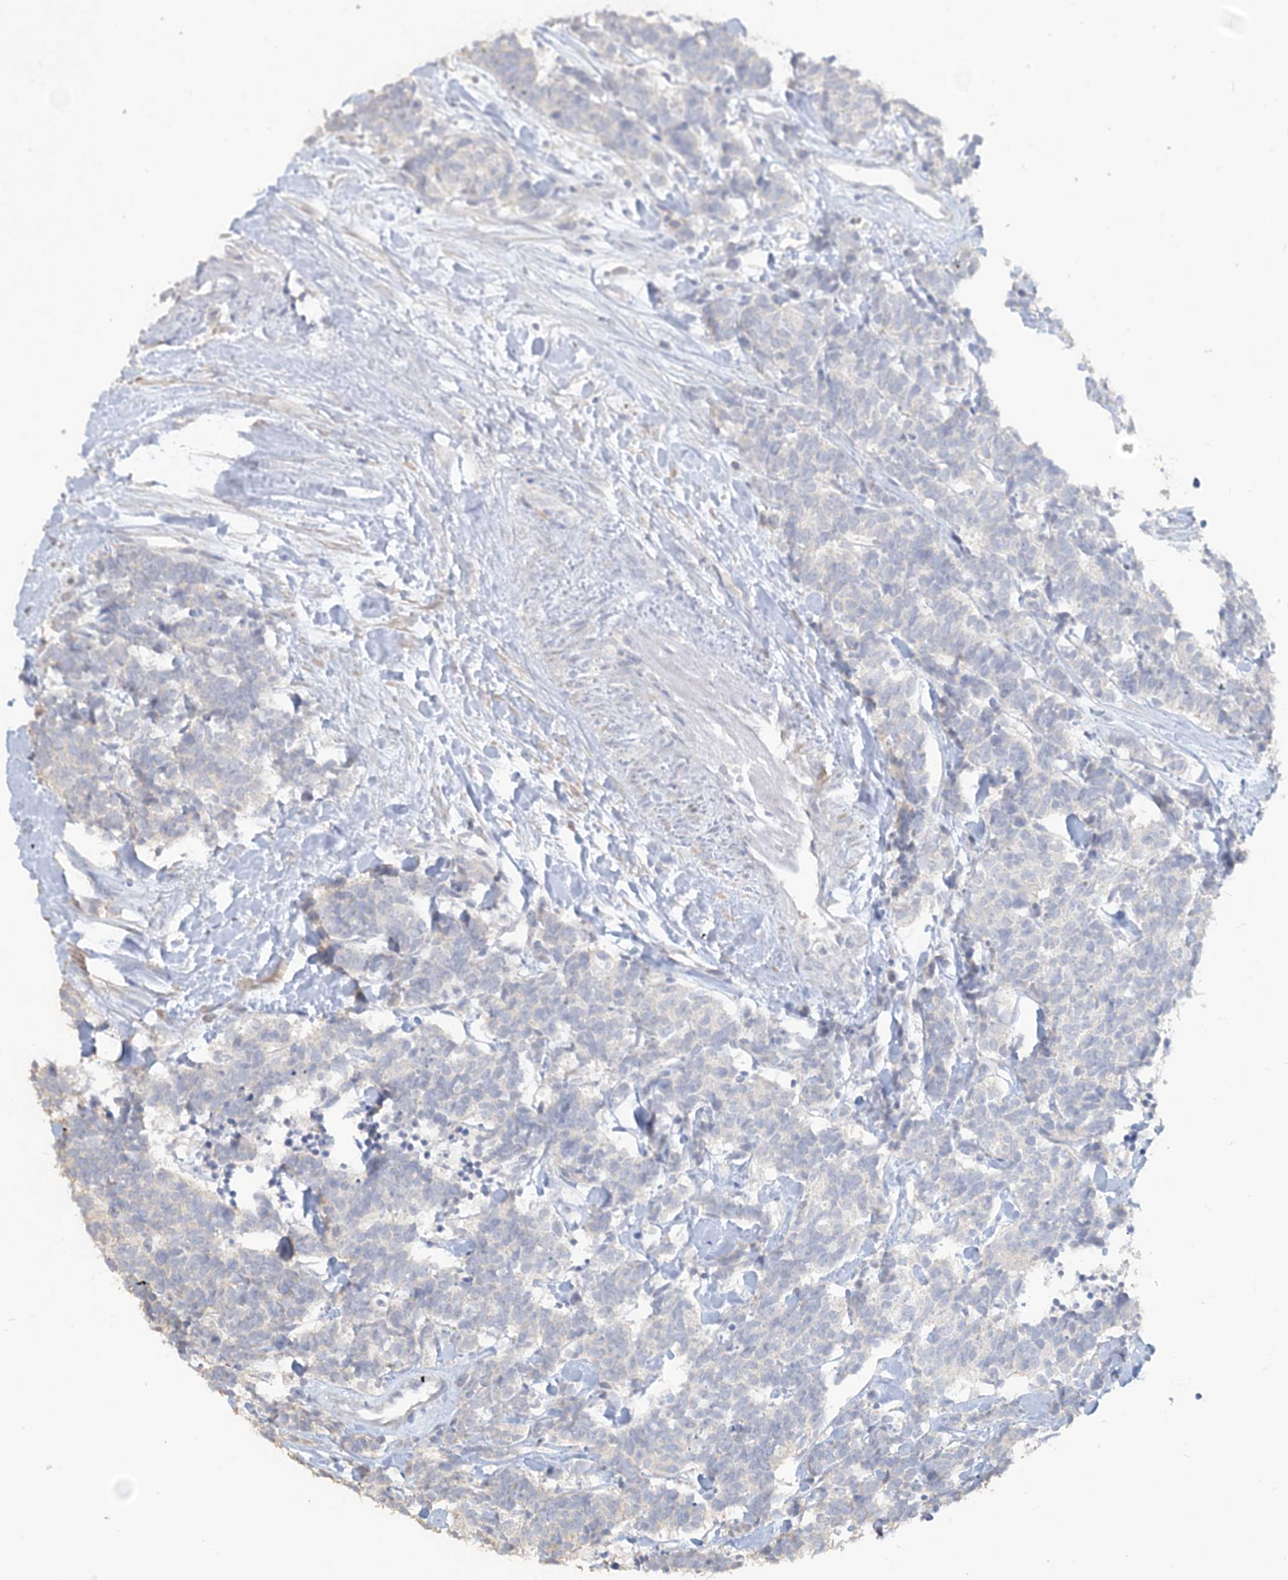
{"staining": {"intensity": "negative", "quantity": "none", "location": "none"}, "tissue": "carcinoid", "cell_type": "Tumor cells", "image_type": "cancer", "snomed": [{"axis": "morphology", "description": "Carcinoma, NOS"}, {"axis": "morphology", "description": "Carcinoid, malignant, NOS"}, {"axis": "topography", "description": "Urinary bladder"}], "caption": "A high-resolution micrograph shows immunohistochemistry (IHC) staining of carcinoma, which demonstrates no significant expression in tumor cells.", "gene": "NPHS2", "patient": {"sex": "male", "age": 57}}